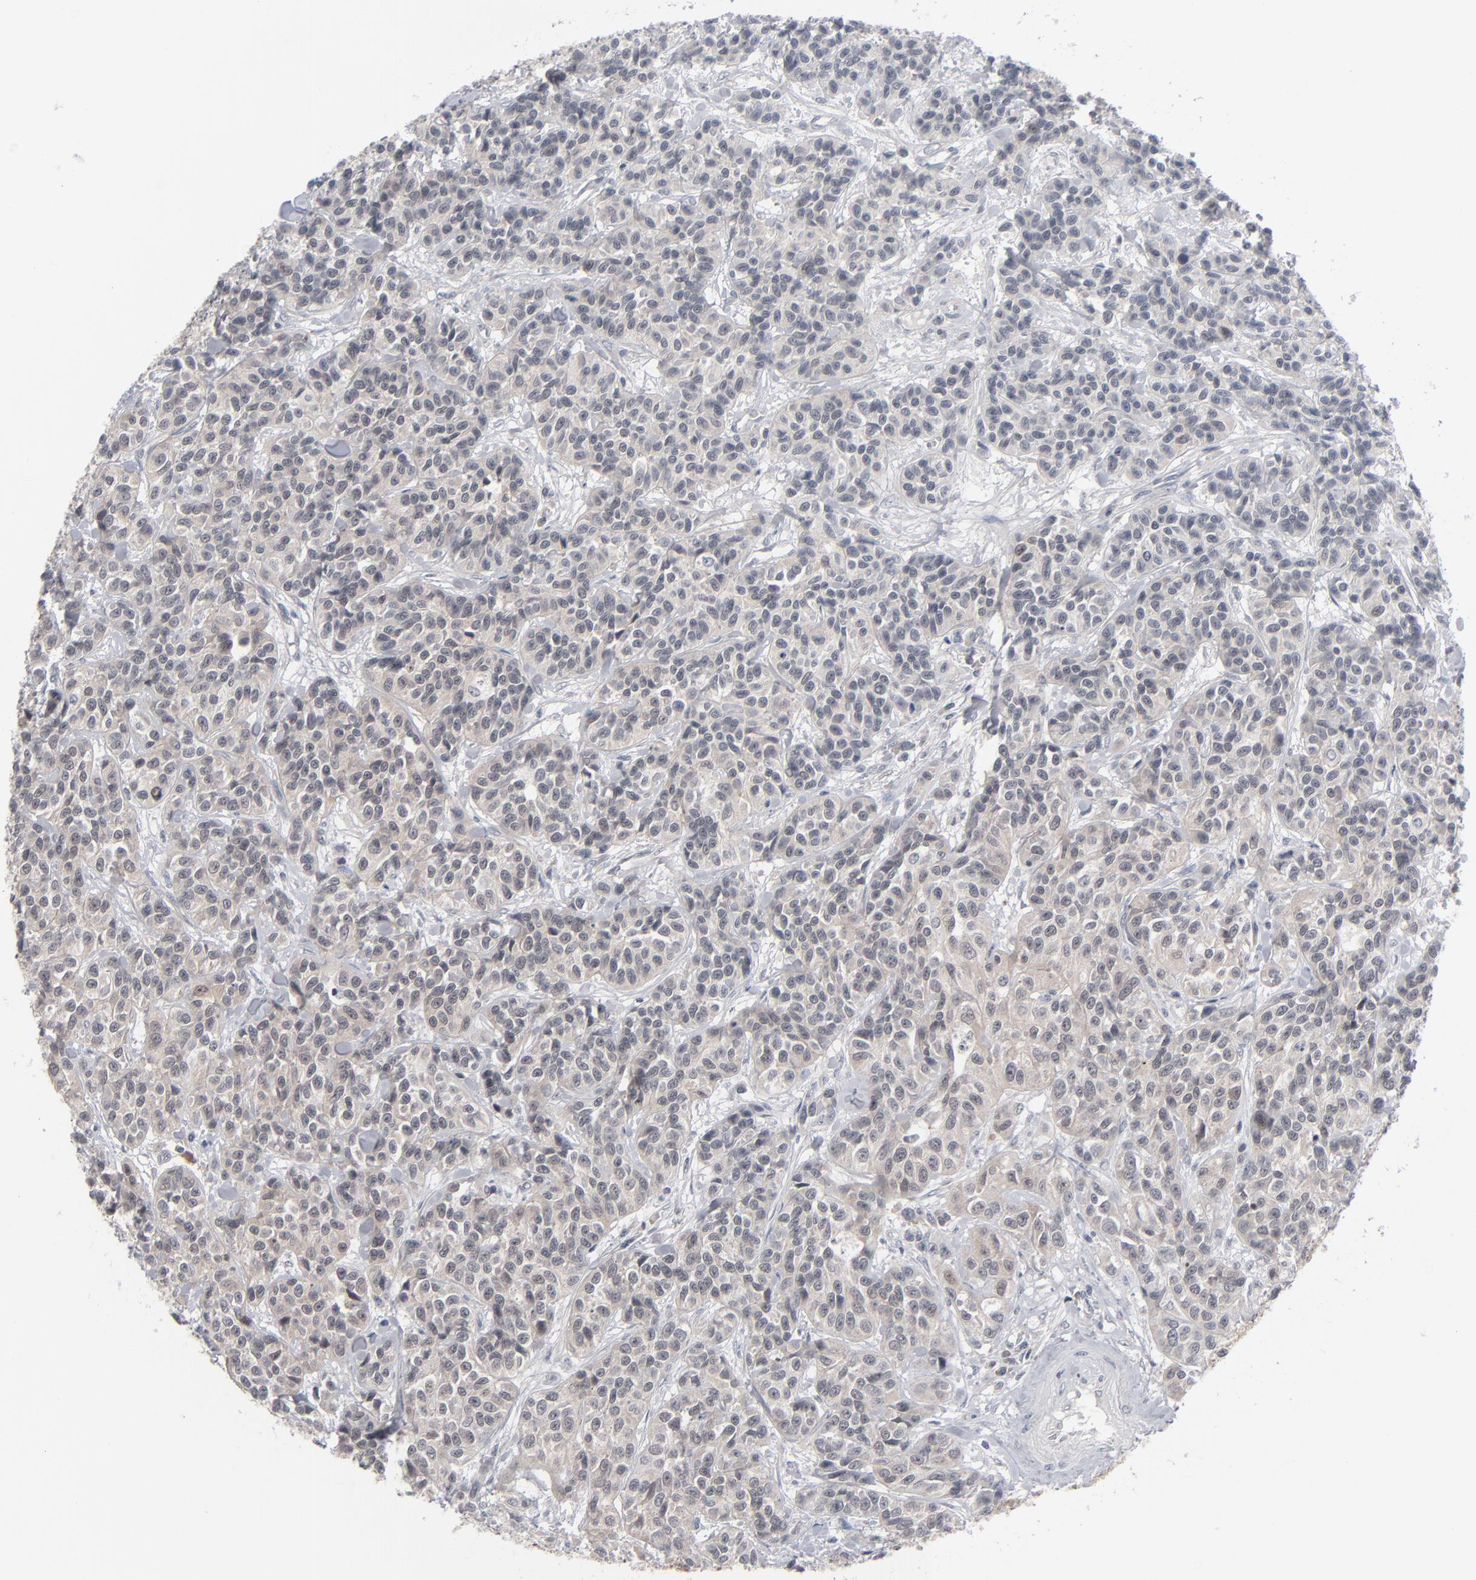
{"staining": {"intensity": "weak", "quantity": ">75%", "location": "cytoplasmic/membranous"}, "tissue": "urothelial cancer", "cell_type": "Tumor cells", "image_type": "cancer", "snomed": [{"axis": "morphology", "description": "Urothelial carcinoma, High grade"}, {"axis": "topography", "description": "Urinary bladder"}], "caption": "Urothelial cancer was stained to show a protein in brown. There is low levels of weak cytoplasmic/membranous staining in approximately >75% of tumor cells.", "gene": "POF1B", "patient": {"sex": "female", "age": 81}}